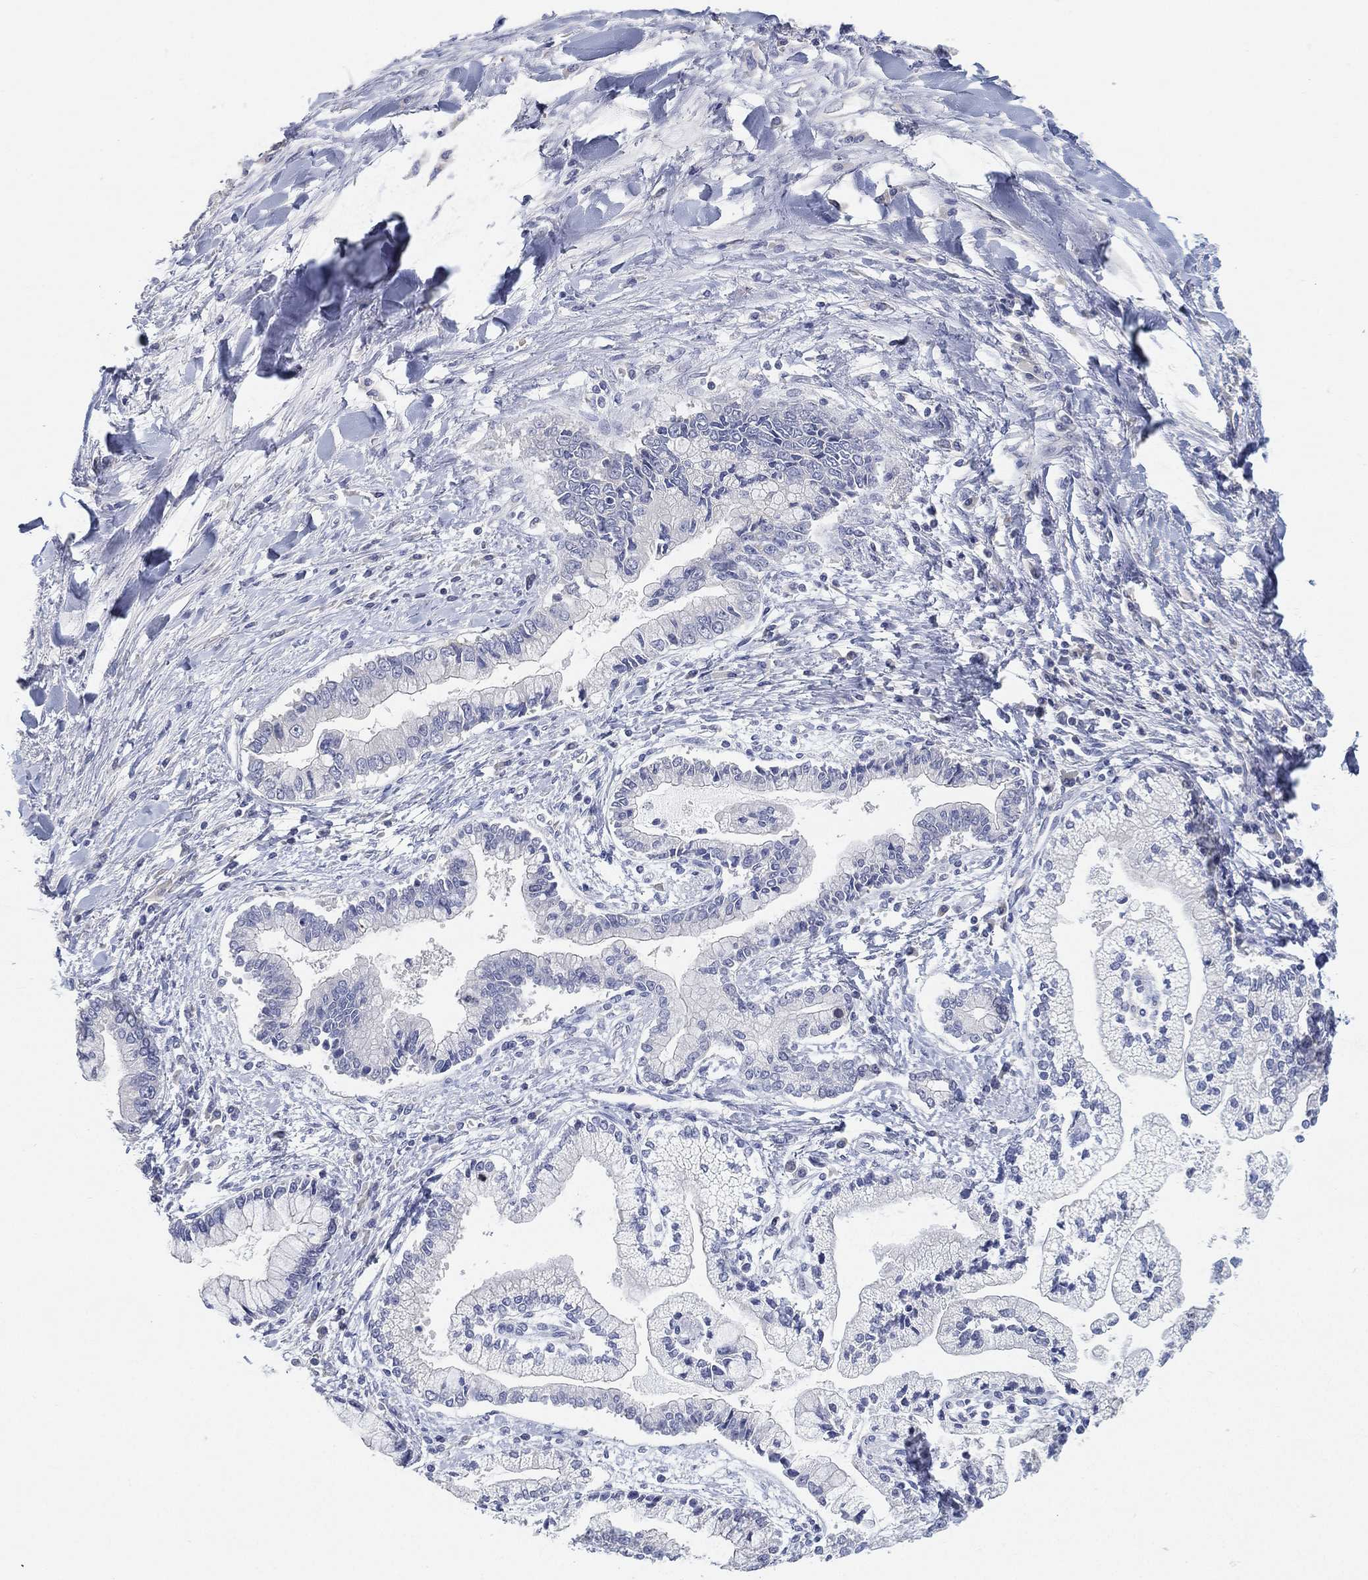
{"staining": {"intensity": "negative", "quantity": "none", "location": "none"}, "tissue": "liver cancer", "cell_type": "Tumor cells", "image_type": "cancer", "snomed": [{"axis": "morphology", "description": "Cholangiocarcinoma"}, {"axis": "topography", "description": "Liver"}], "caption": "Tumor cells show no significant protein positivity in cholangiocarcinoma (liver).", "gene": "FAM187B", "patient": {"sex": "male", "age": 50}}